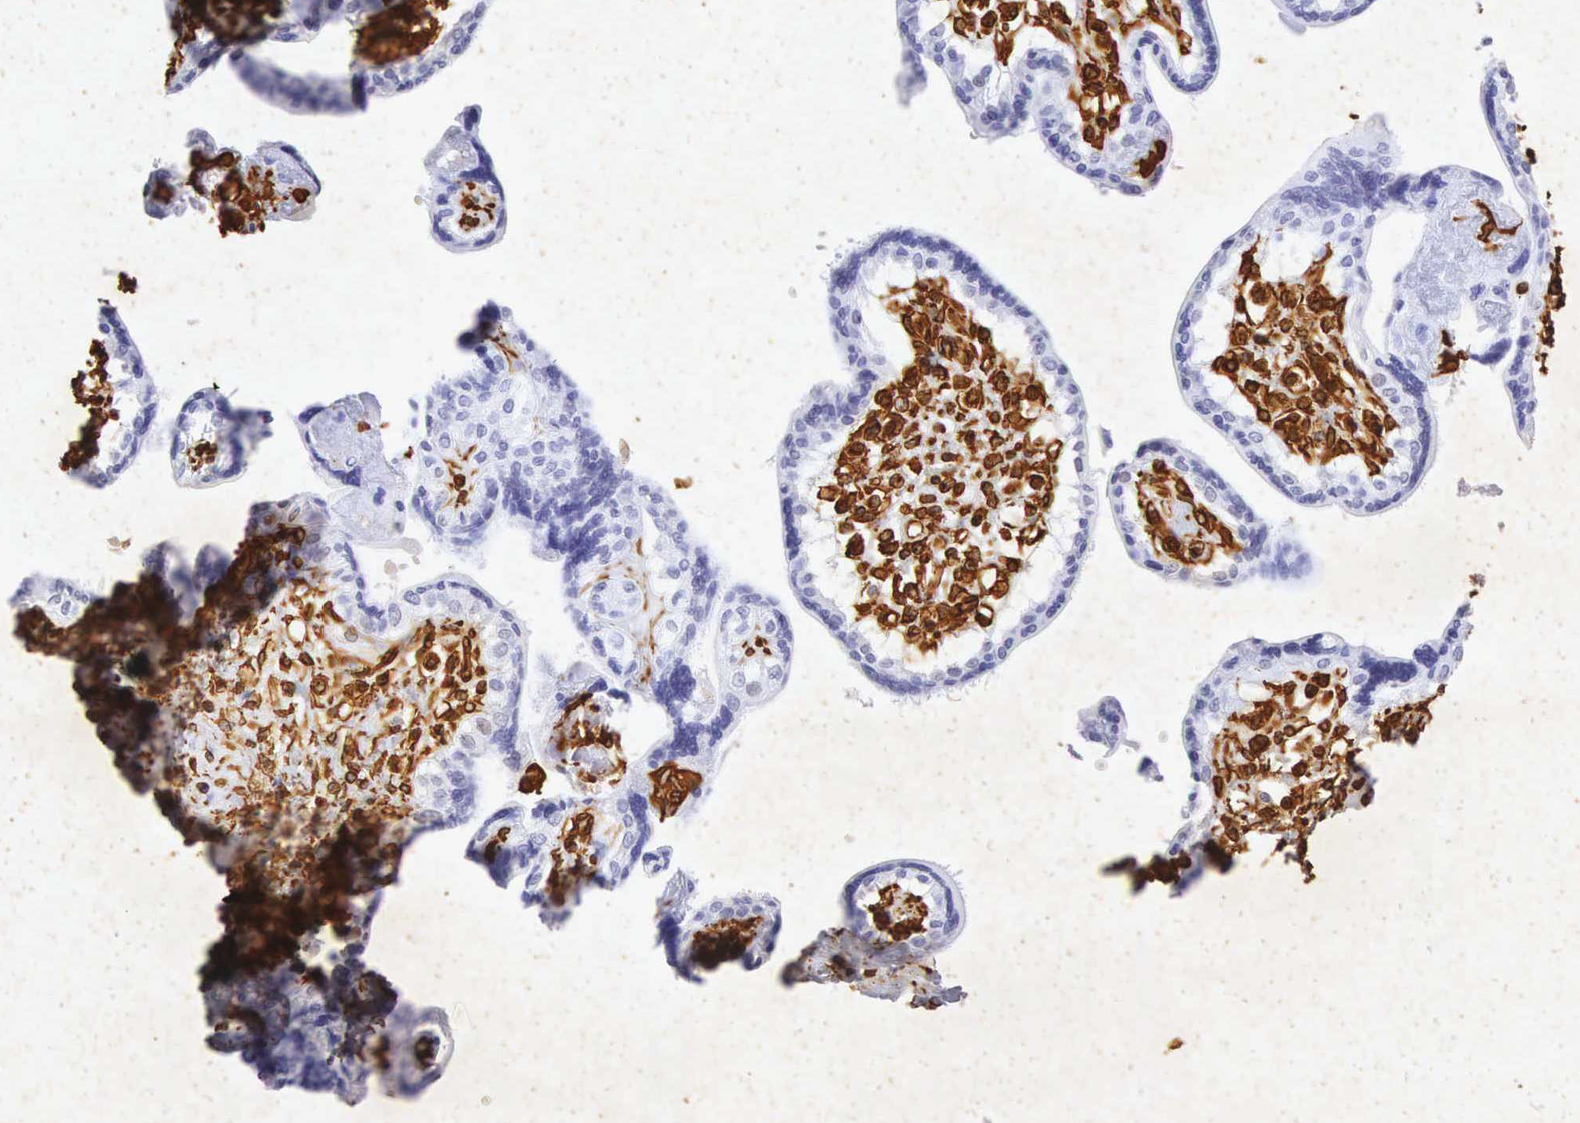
{"staining": {"intensity": "negative", "quantity": "none", "location": "none"}, "tissue": "placenta", "cell_type": "Decidual cells", "image_type": "normal", "snomed": [{"axis": "morphology", "description": "Normal tissue, NOS"}, {"axis": "topography", "description": "Placenta"}], "caption": "Placenta stained for a protein using immunohistochemistry (IHC) demonstrates no staining decidual cells.", "gene": "VIM", "patient": {"sex": "female", "age": 31}}